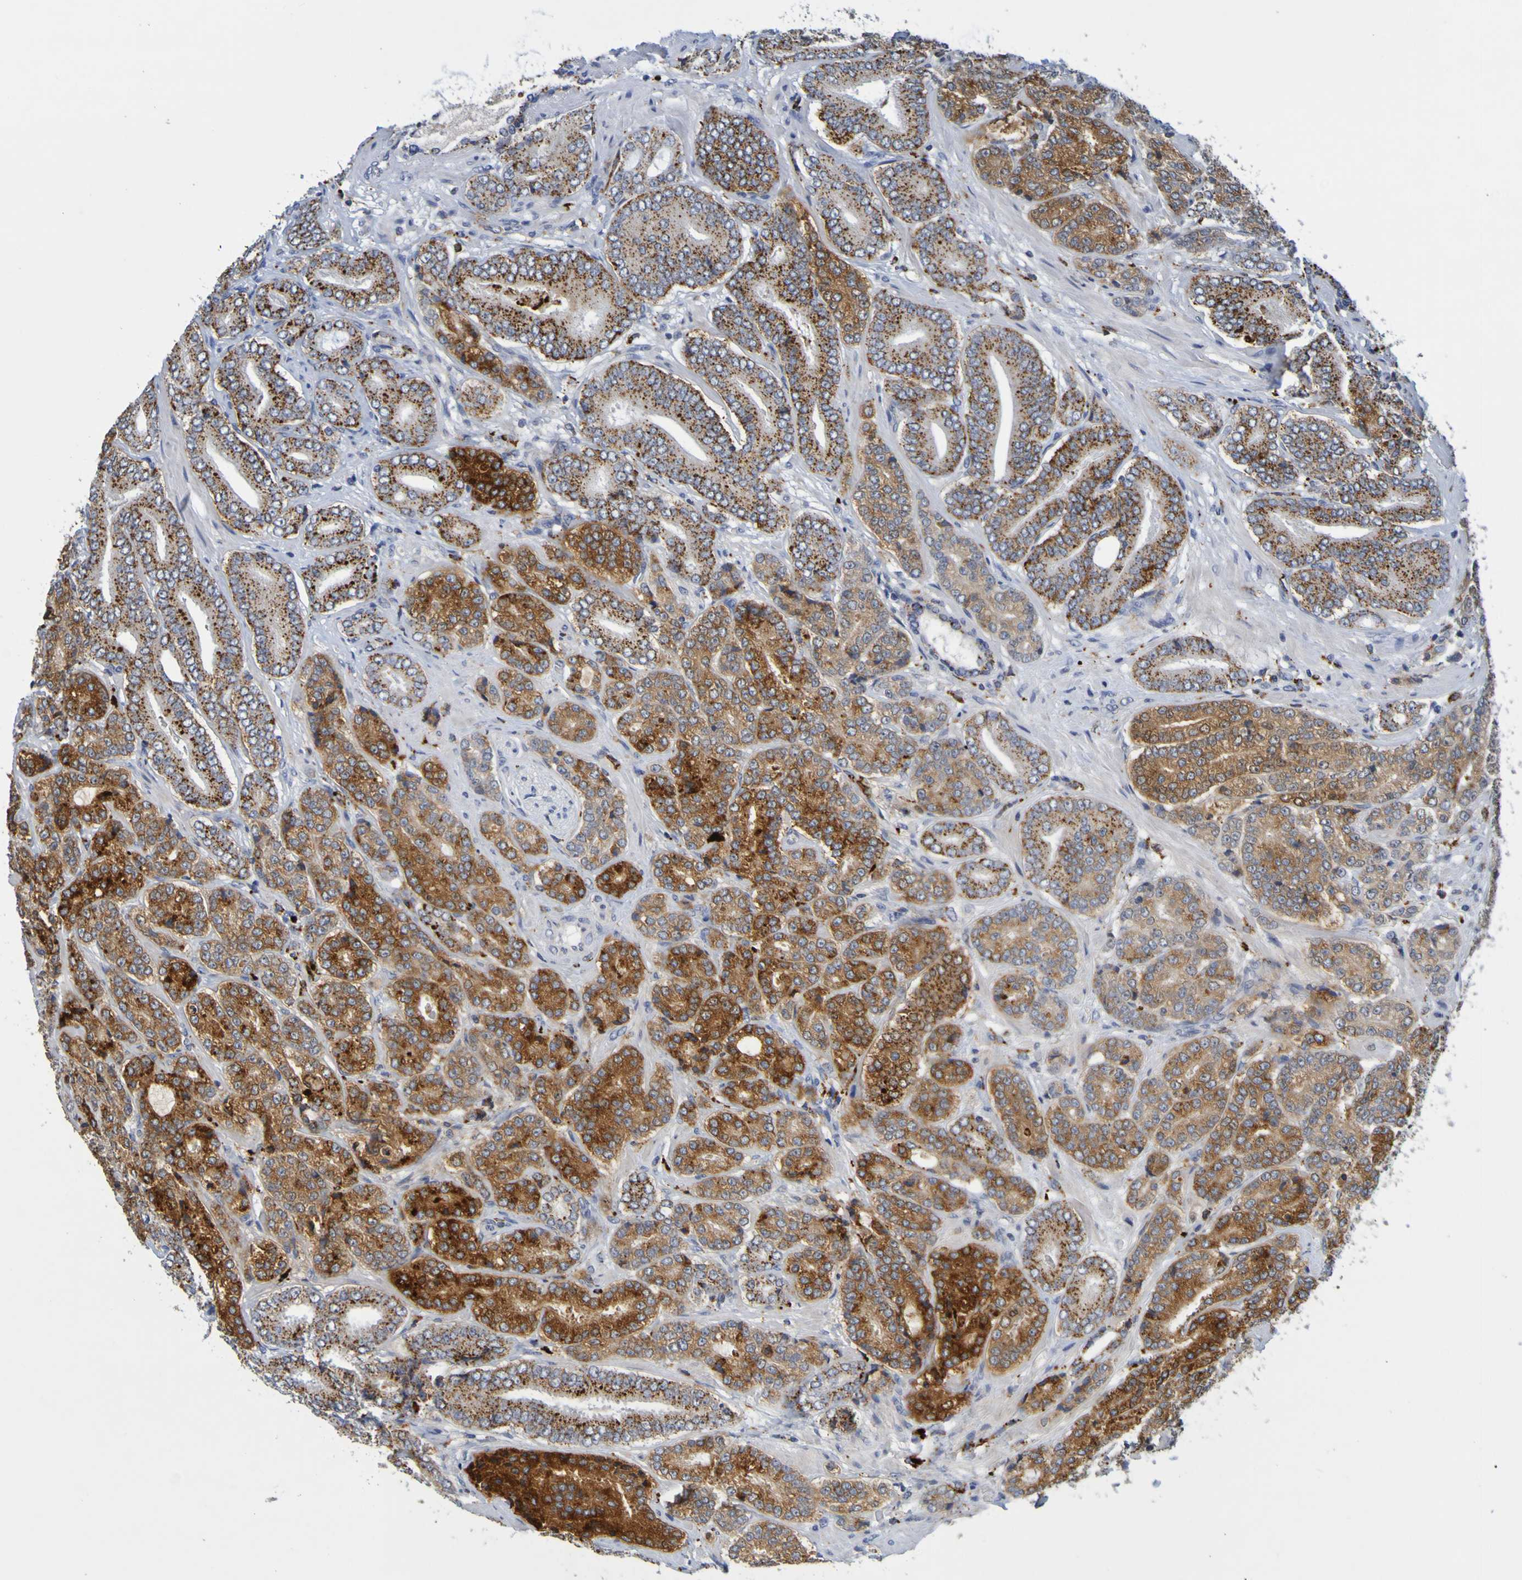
{"staining": {"intensity": "strong", "quantity": ">75%", "location": "cytoplasmic/membranous"}, "tissue": "prostate cancer", "cell_type": "Tumor cells", "image_type": "cancer", "snomed": [{"axis": "morphology", "description": "Adenocarcinoma, High grade"}, {"axis": "topography", "description": "Prostate"}], "caption": "DAB immunohistochemical staining of human prostate cancer demonstrates strong cytoplasmic/membranous protein positivity in about >75% of tumor cells. The protein is stained brown, and the nuclei are stained in blue (DAB (3,3'-diaminobenzidine) IHC with brightfield microscopy, high magnification).", "gene": "TPH1", "patient": {"sex": "male", "age": 61}}